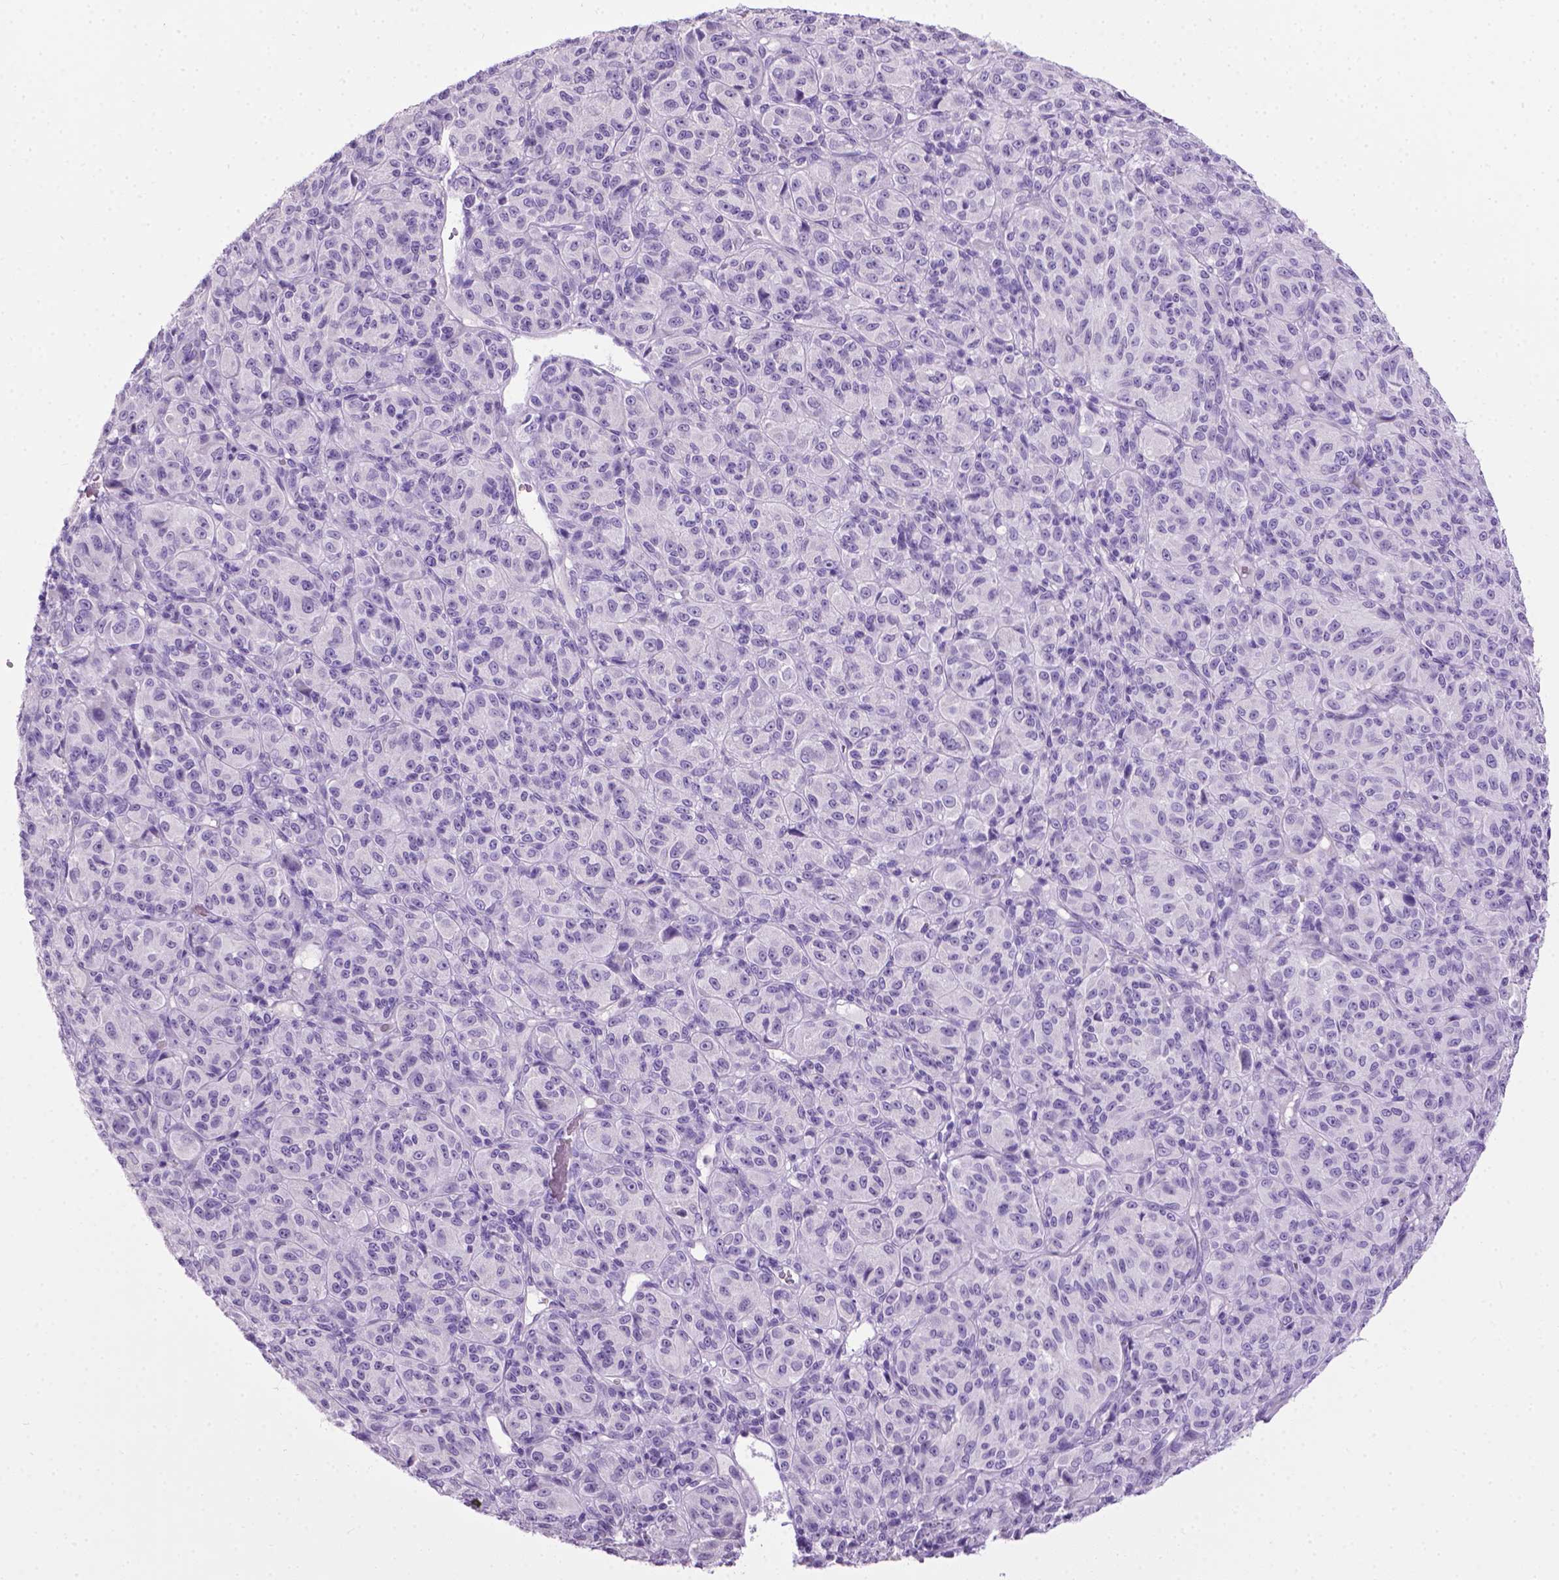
{"staining": {"intensity": "negative", "quantity": "none", "location": "none"}, "tissue": "melanoma", "cell_type": "Tumor cells", "image_type": "cancer", "snomed": [{"axis": "morphology", "description": "Malignant melanoma, Metastatic site"}, {"axis": "topography", "description": "Brain"}], "caption": "Tumor cells are negative for protein expression in human malignant melanoma (metastatic site). (Immunohistochemistry, brightfield microscopy, high magnification).", "gene": "LELP1", "patient": {"sex": "female", "age": 56}}